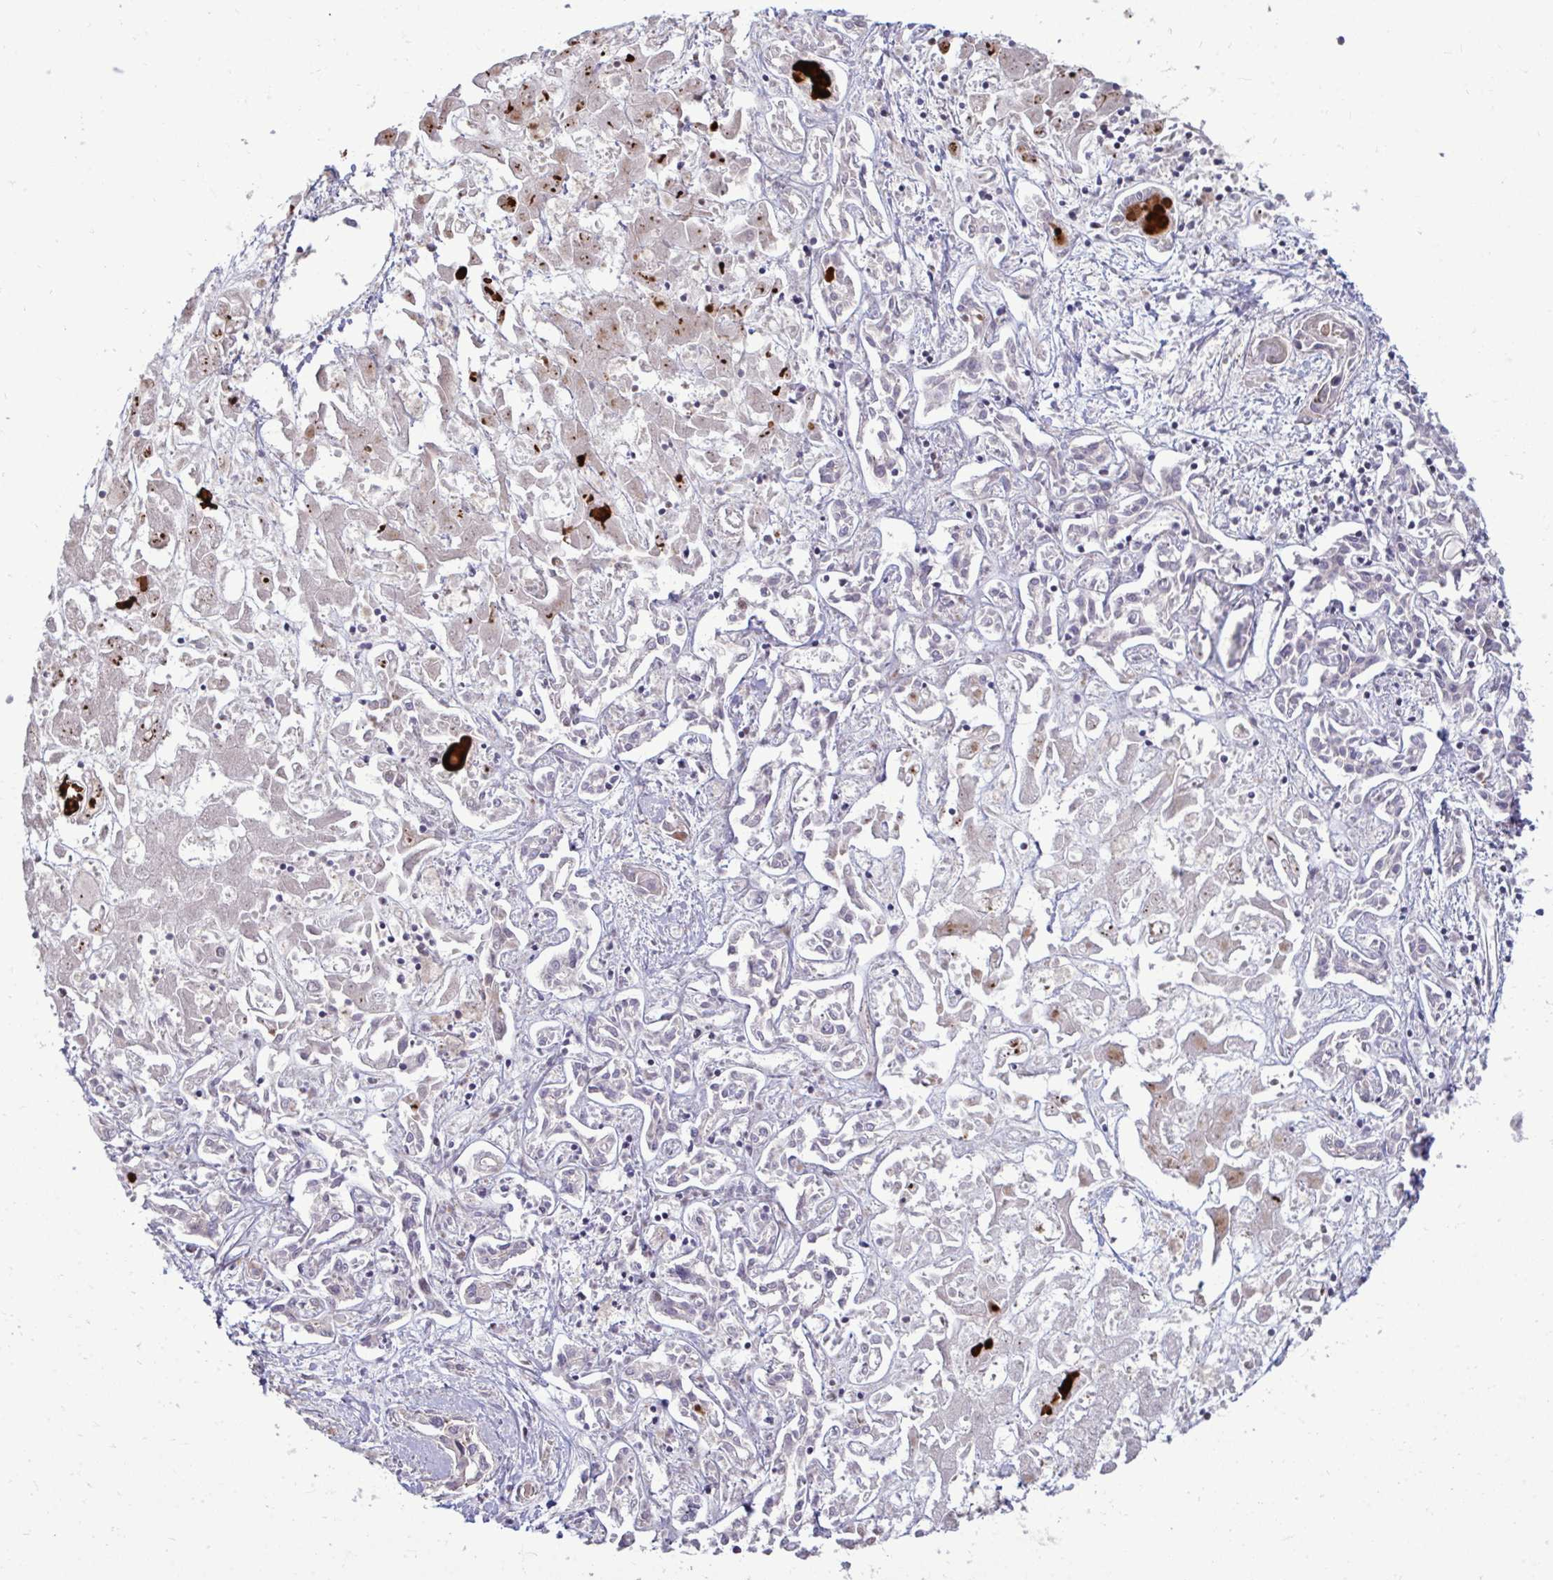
{"staining": {"intensity": "negative", "quantity": "none", "location": "none"}, "tissue": "liver cancer", "cell_type": "Tumor cells", "image_type": "cancer", "snomed": [{"axis": "morphology", "description": "Cholangiocarcinoma"}, {"axis": "topography", "description": "Liver"}], "caption": "Protein analysis of cholangiocarcinoma (liver) exhibits no significant staining in tumor cells. (DAB IHC, high magnification).", "gene": "ZSCAN9", "patient": {"sex": "female", "age": 64}}